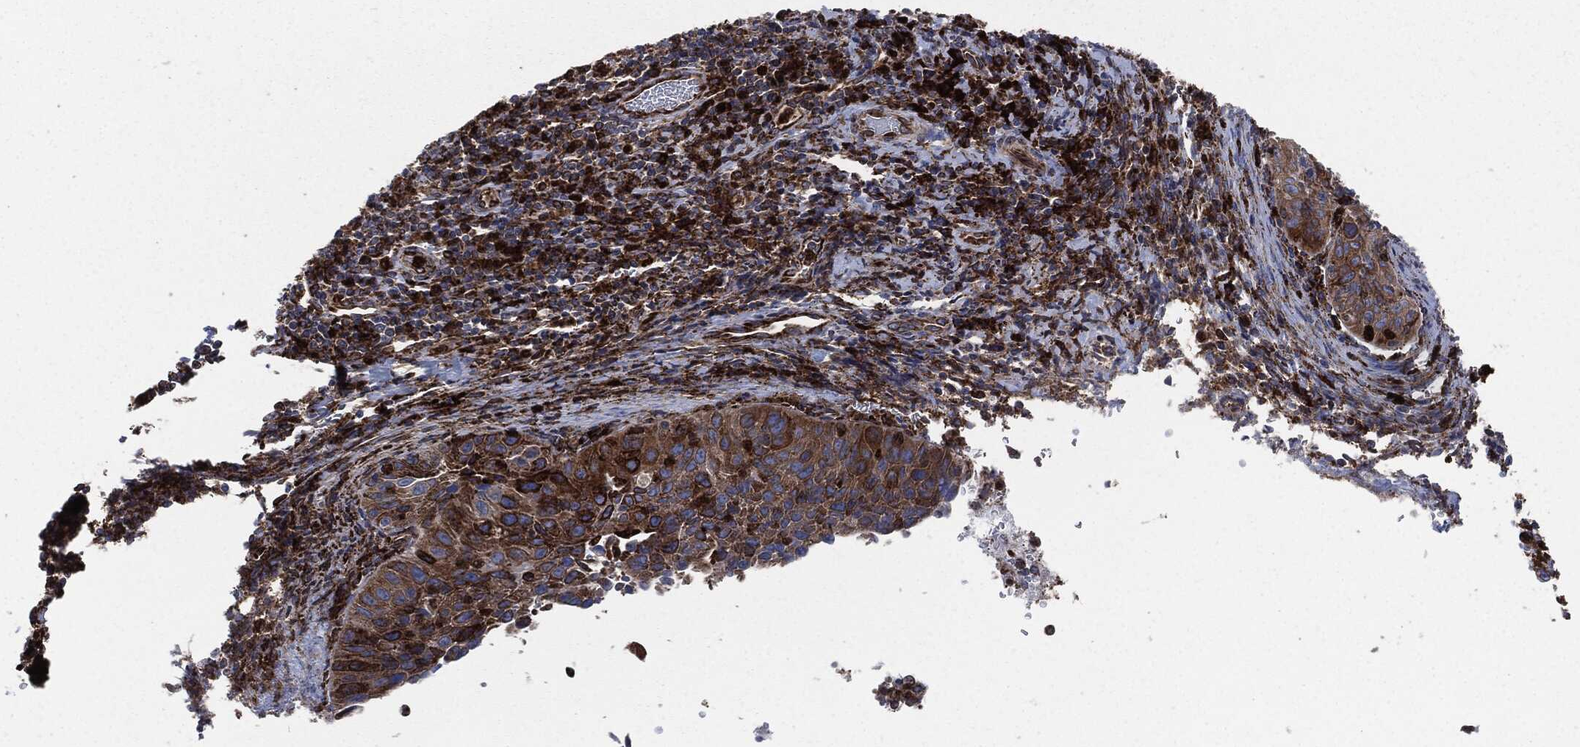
{"staining": {"intensity": "moderate", "quantity": ">75%", "location": "cytoplasmic/membranous"}, "tissue": "cervical cancer", "cell_type": "Tumor cells", "image_type": "cancer", "snomed": [{"axis": "morphology", "description": "Squamous cell carcinoma, NOS"}, {"axis": "topography", "description": "Cervix"}], "caption": "IHC of human squamous cell carcinoma (cervical) reveals medium levels of moderate cytoplasmic/membranous positivity in about >75% of tumor cells. The protein of interest is stained brown, and the nuclei are stained in blue (DAB (3,3'-diaminobenzidine) IHC with brightfield microscopy, high magnification).", "gene": "CALR", "patient": {"sex": "female", "age": 26}}